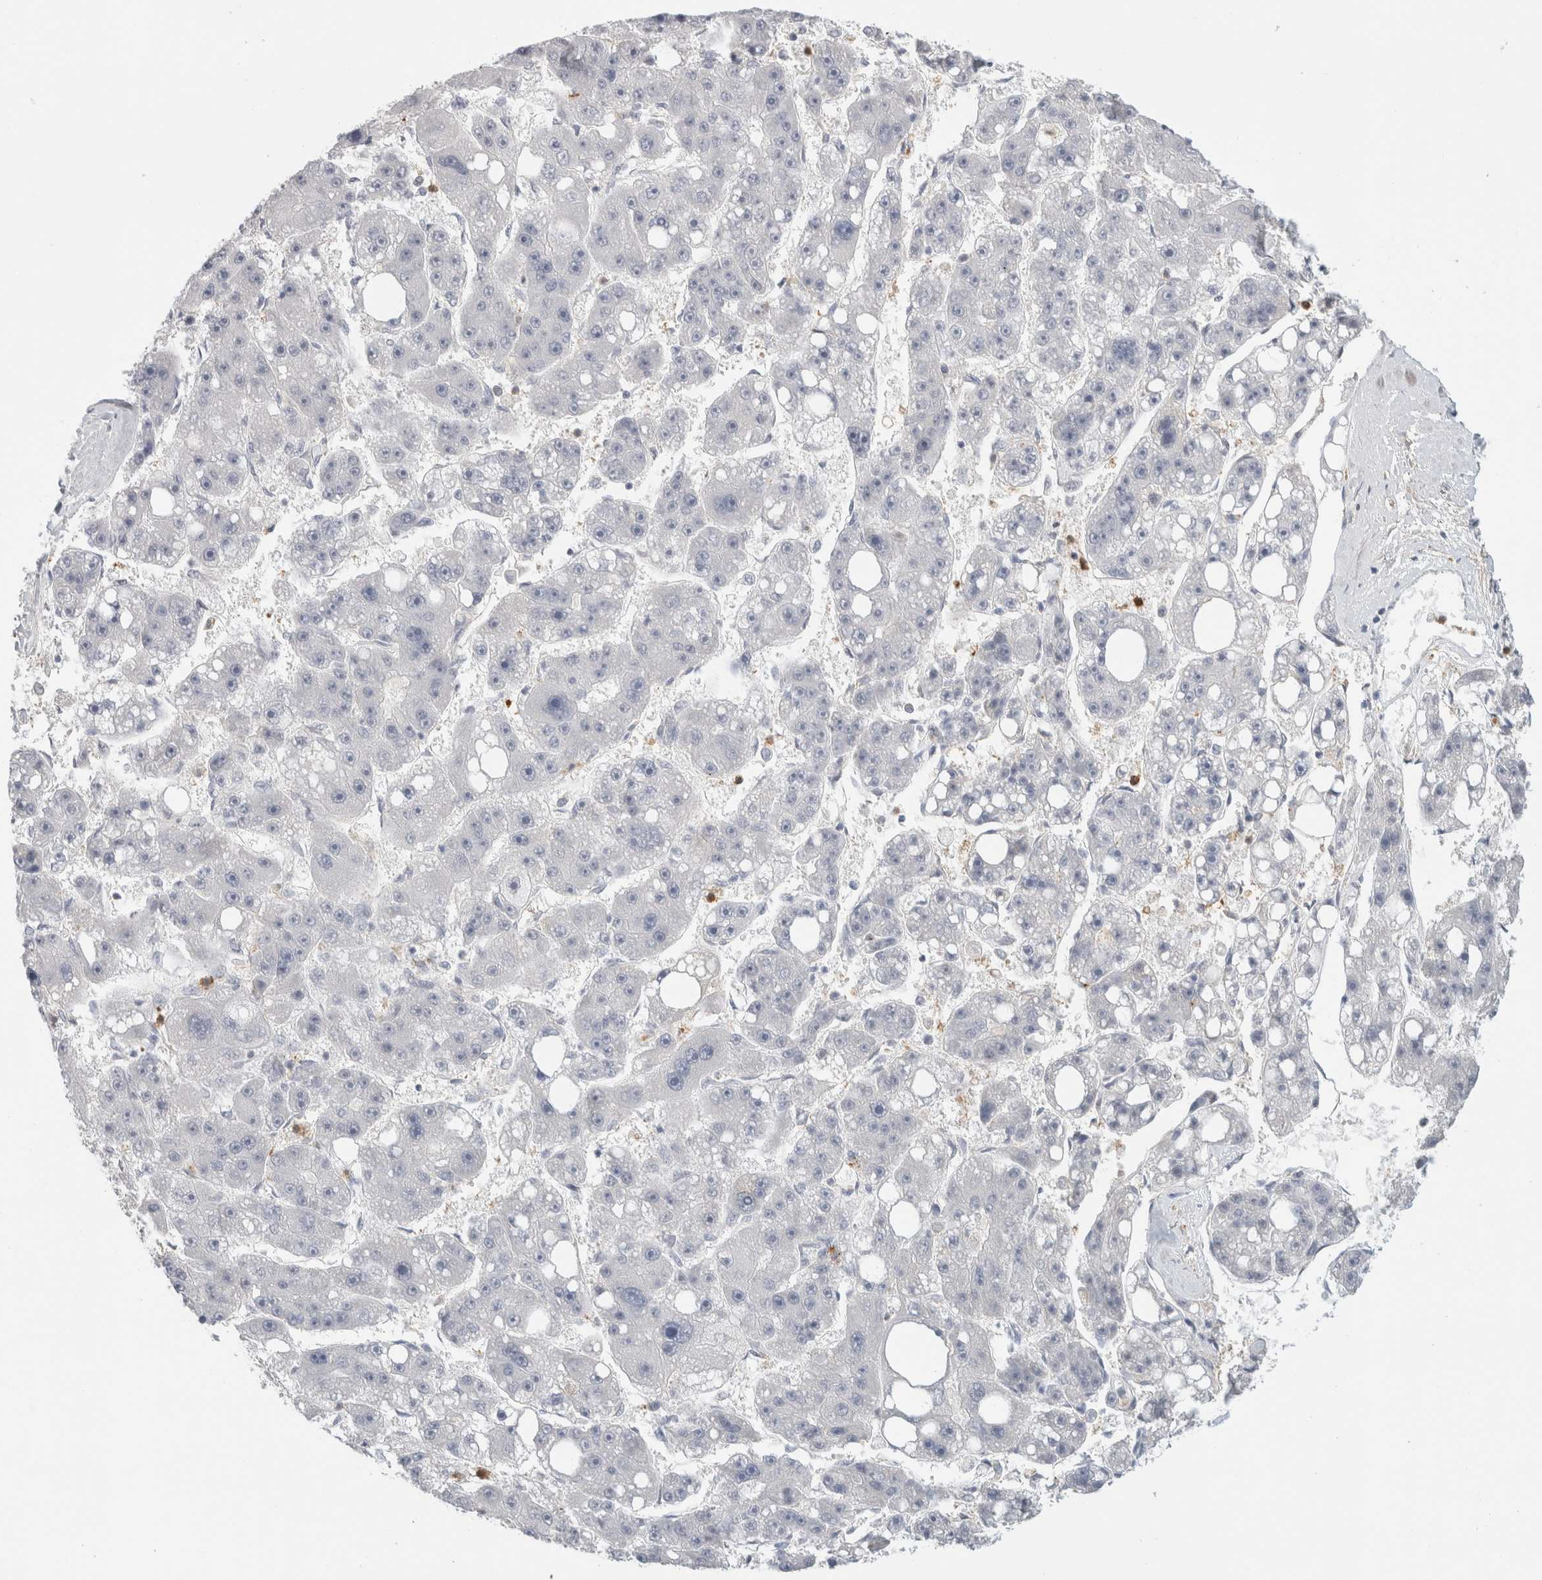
{"staining": {"intensity": "negative", "quantity": "none", "location": "none"}, "tissue": "liver cancer", "cell_type": "Tumor cells", "image_type": "cancer", "snomed": [{"axis": "morphology", "description": "Carcinoma, Hepatocellular, NOS"}, {"axis": "topography", "description": "Liver"}], "caption": "There is no significant staining in tumor cells of hepatocellular carcinoma (liver). The staining was performed using DAB (3,3'-diaminobenzidine) to visualize the protein expression in brown, while the nuclei were stained in blue with hematoxylin (Magnification: 20x).", "gene": "P2RY2", "patient": {"sex": "female", "age": 61}}